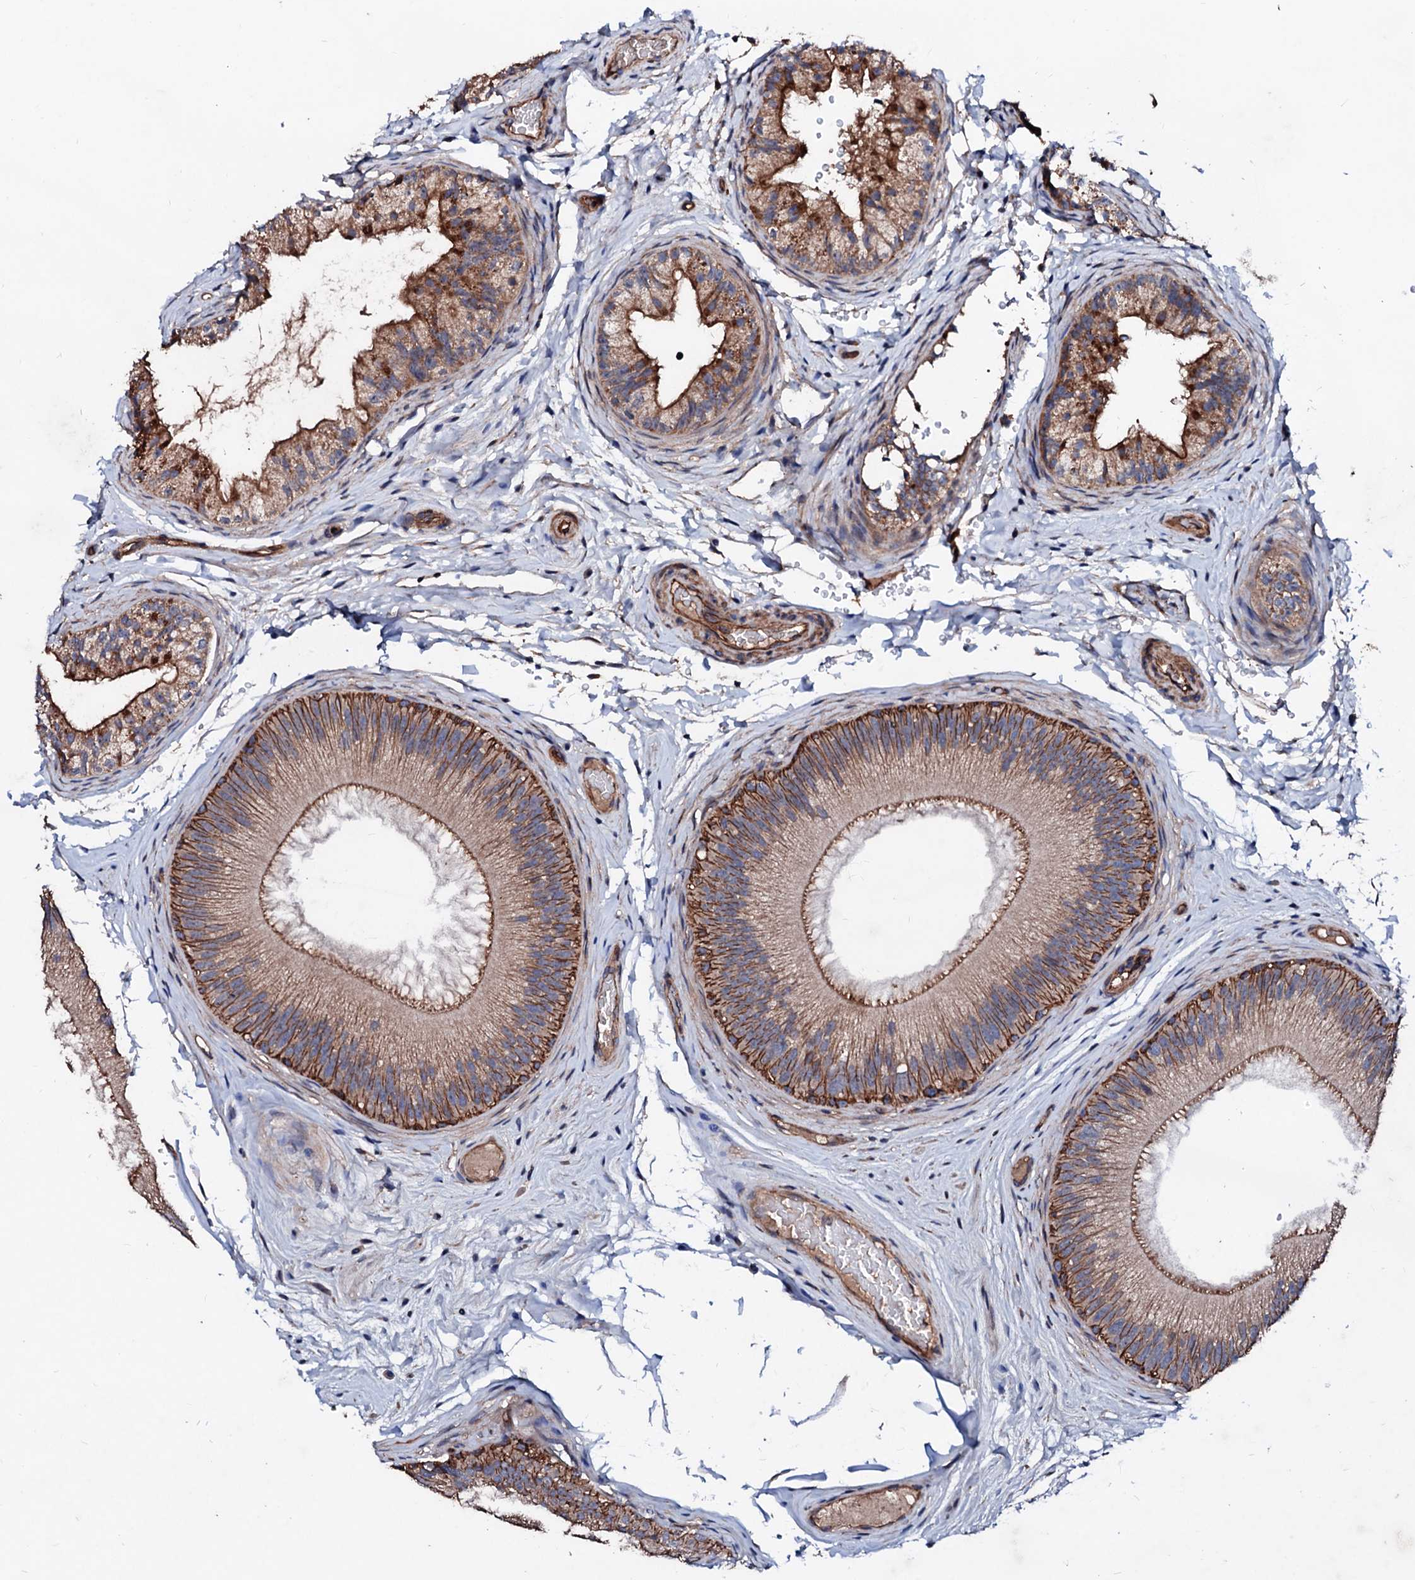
{"staining": {"intensity": "strong", "quantity": "25%-75%", "location": "cytoplasmic/membranous"}, "tissue": "epididymis", "cell_type": "Glandular cells", "image_type": "normal", "snomed": [{"axis": "morphology", "description": "Normal tissue, NOS"}, {"axis": "topography", "description": "Epididymis"}], "caption": "Protein staining reveals strong cytoplasmic/membranous expression in approximately 25%-75% of glandular cells in benign epididymis. The staining was performed using DAB (3,3'-diaminobenzidine) to visualize the protein expression in brown, while the nuclei were stained in blue with hematoxylin (Magnification: 20x).", "gene": "TBCEL", "patient": {"sex": "male", "age": 45}}